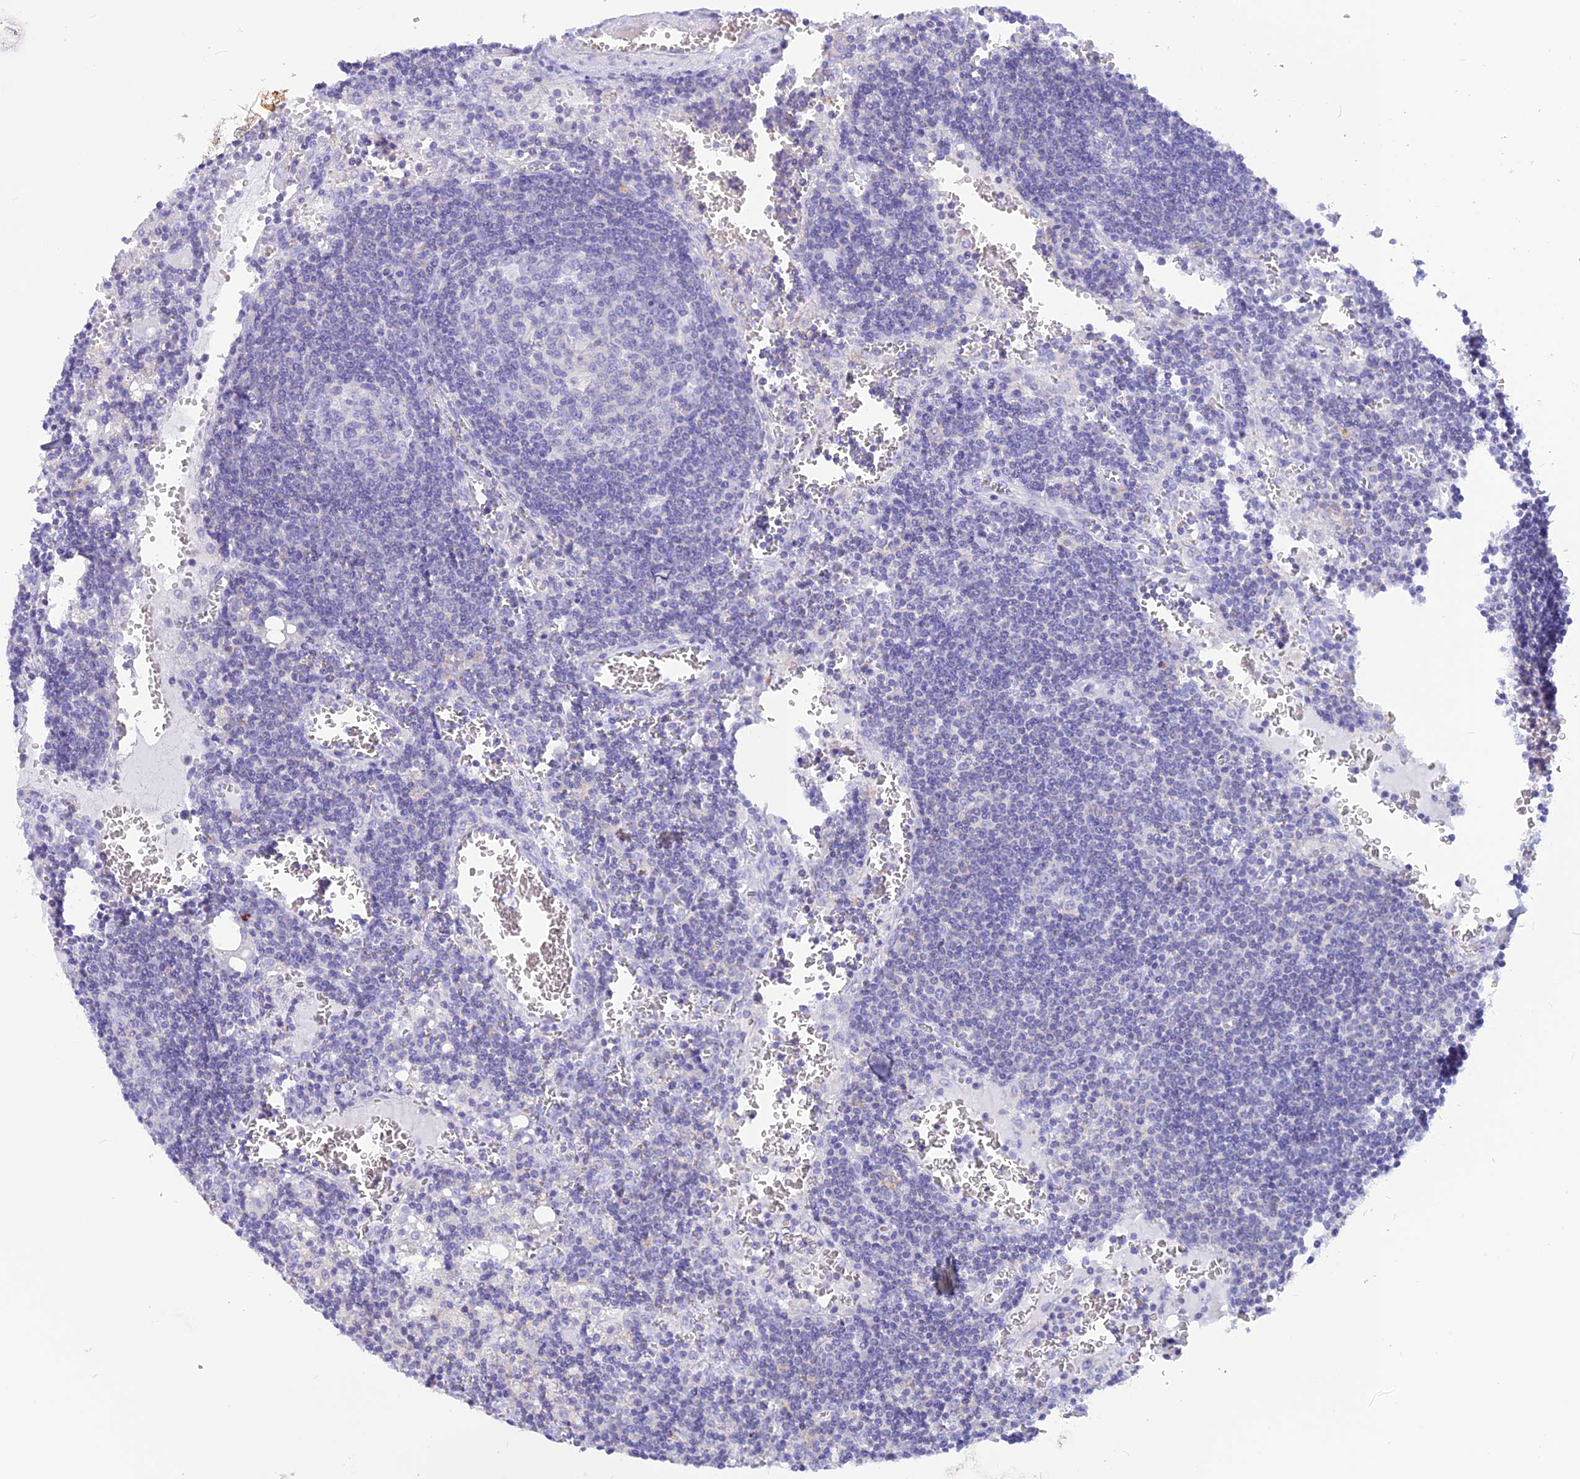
{"staining": {"intensity": "negative", "quantity": "none", "location": "none"}, "tissue": "lymph node", "cell_type": "Germinal center cells", "image_type": "normal", "snomed": [{"axis": "morphology", "description": "Normal tissue, NOS"}, {"axis": "topography", "description": "Lymph node"}], "caption": "DAB immunohistochemical staining of normal lymph node shows no significant positivity in germinal center cells.", "gene": "GLYATL1B", "patient": {"sex": "female", "age": 73}}